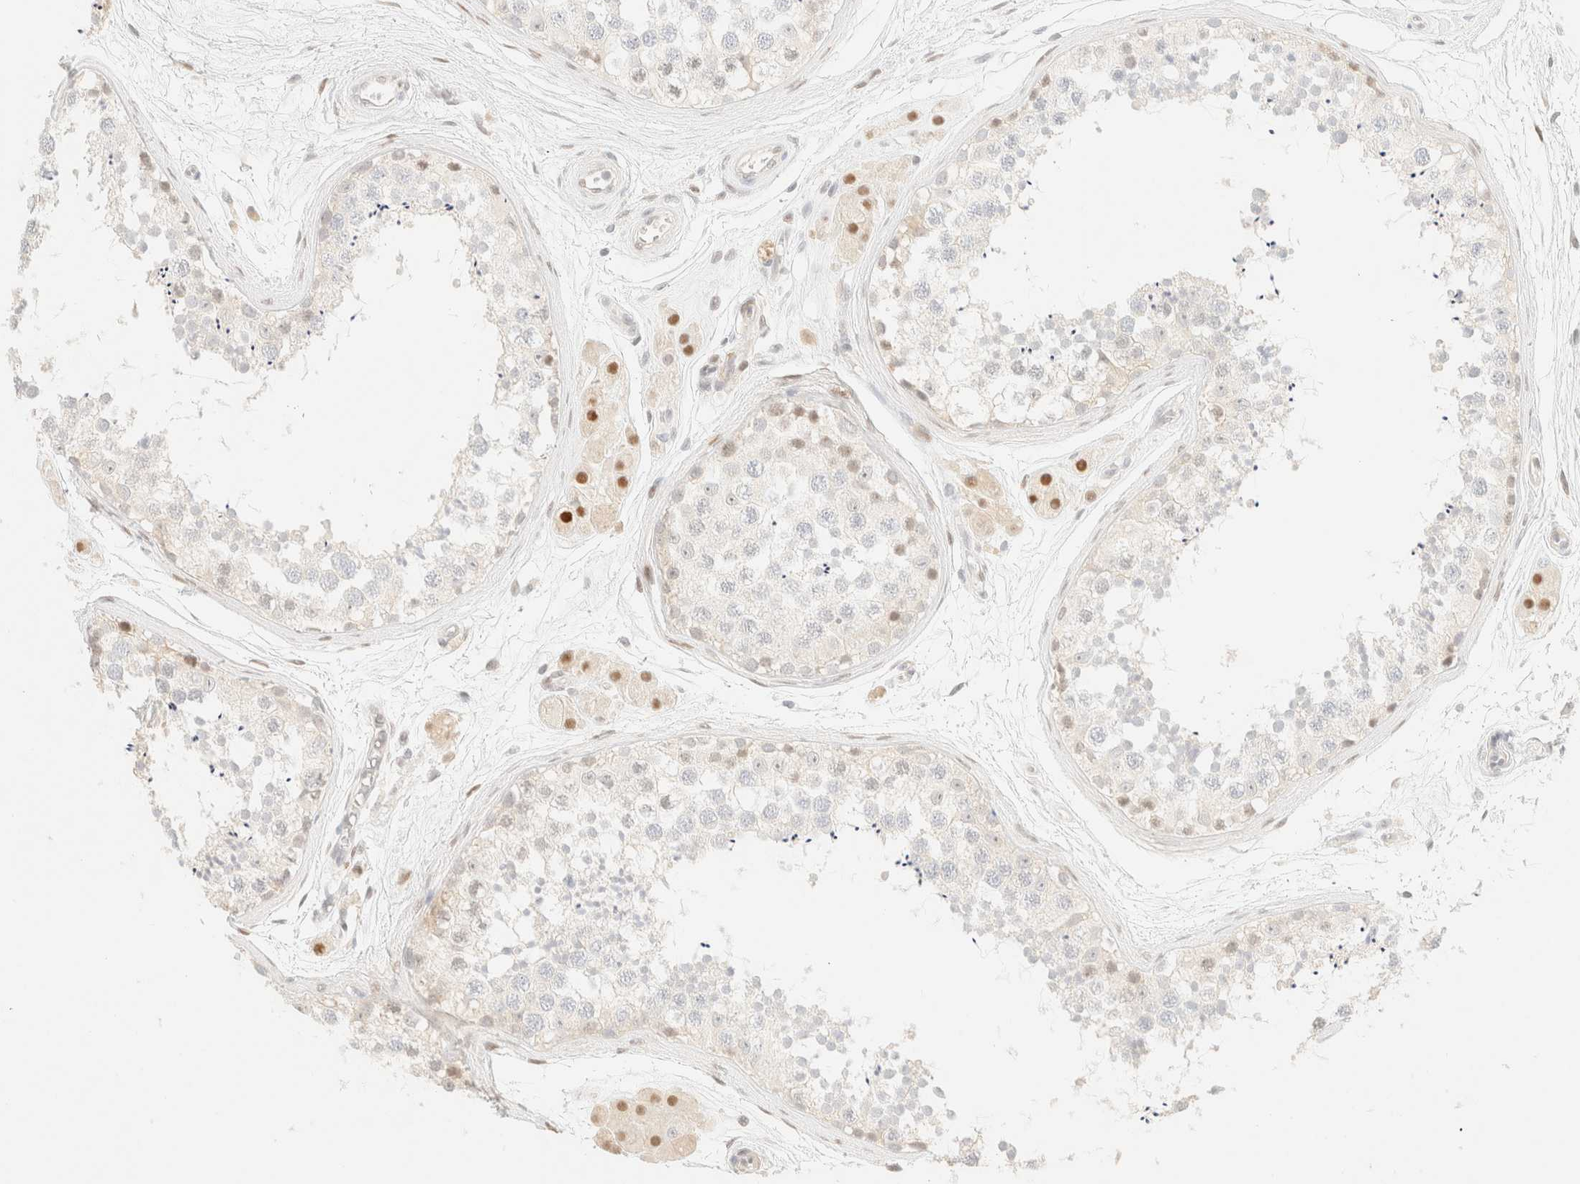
{"staining": {"intensity": "weak", "quantity": "<25%", "location": "cytoplasmic/membranous"}, "tissue": "testis", "cell_type": "Cells in seminiferous ducts", "image_type": "normal", "snomed": [{"axis": "morphology", "description": "Normal tissue, NOS"}, {"axis": "topography", "description": "Testis"}], "caption": "Cells in seminiferous ducts are negative for protein expression in unremarkable human testis.", "gene": "TSR1", "patient": {"sex": "male", "age": 56}}